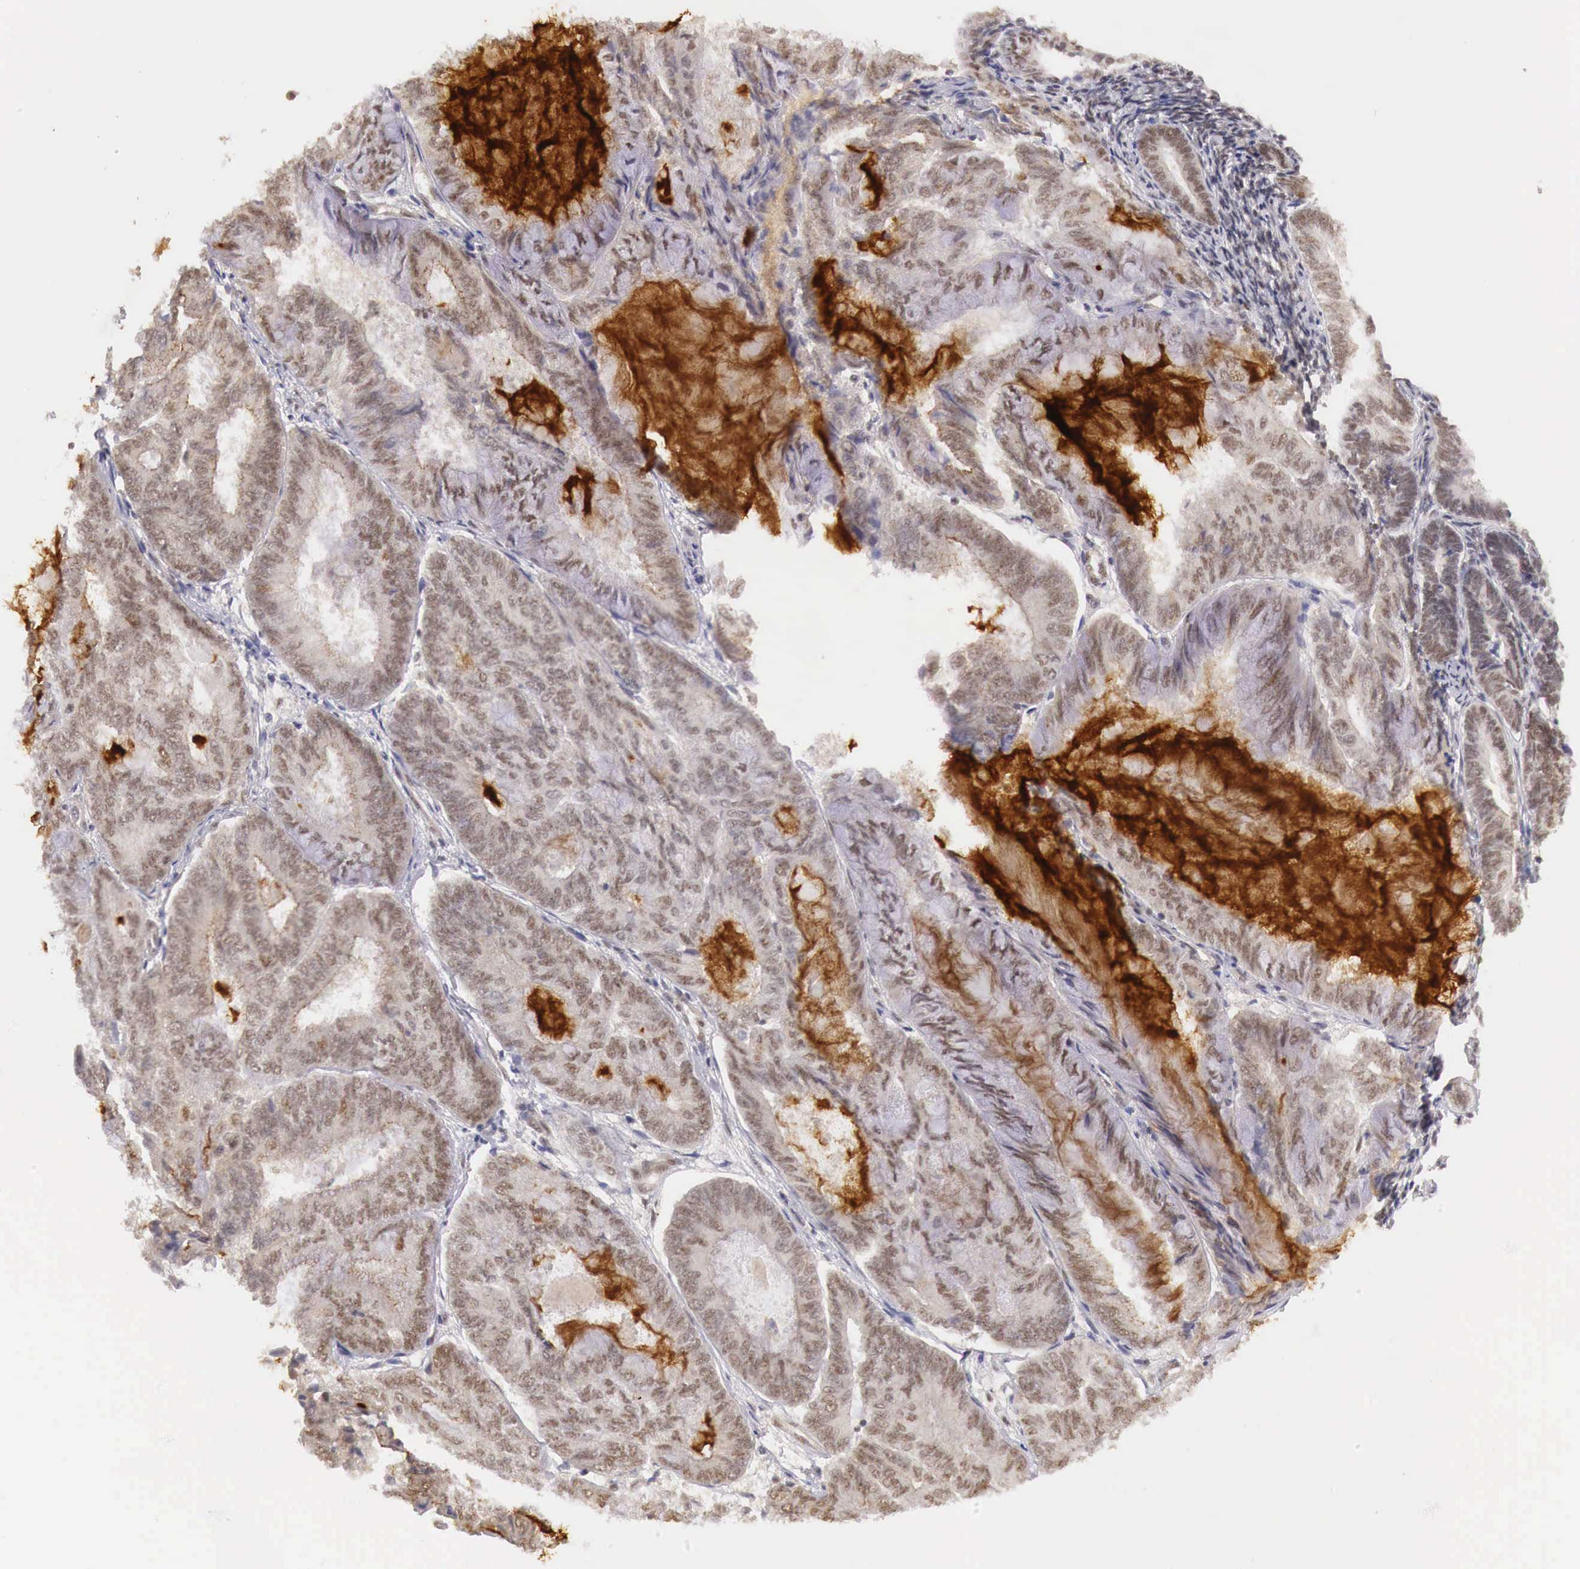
{"staining": {"intensity": "weak", "quantity": ">75%", "location": "cytoplasmic/membranous,nuclear"}, "tissue": "endometrial cancer", "cell_type": "Tumor cells", "image_type": "cancer", "snomed": [{"axis": "morphology", "description": "Adenocarcinoma, NOS"}, {"axis": "topography", "description": "Endometrium"}], "caption": "Endometrial cancer (adenocarcinoma) was stained to show a protein in brown. There is low levels of weak cytoplasmic/membranous and nuclear expression in approximately >75% of tumor cells. Nuclei are stained in blue.", "gene": "GPKOW", "patient": {"sex": "female", "age": 59}}